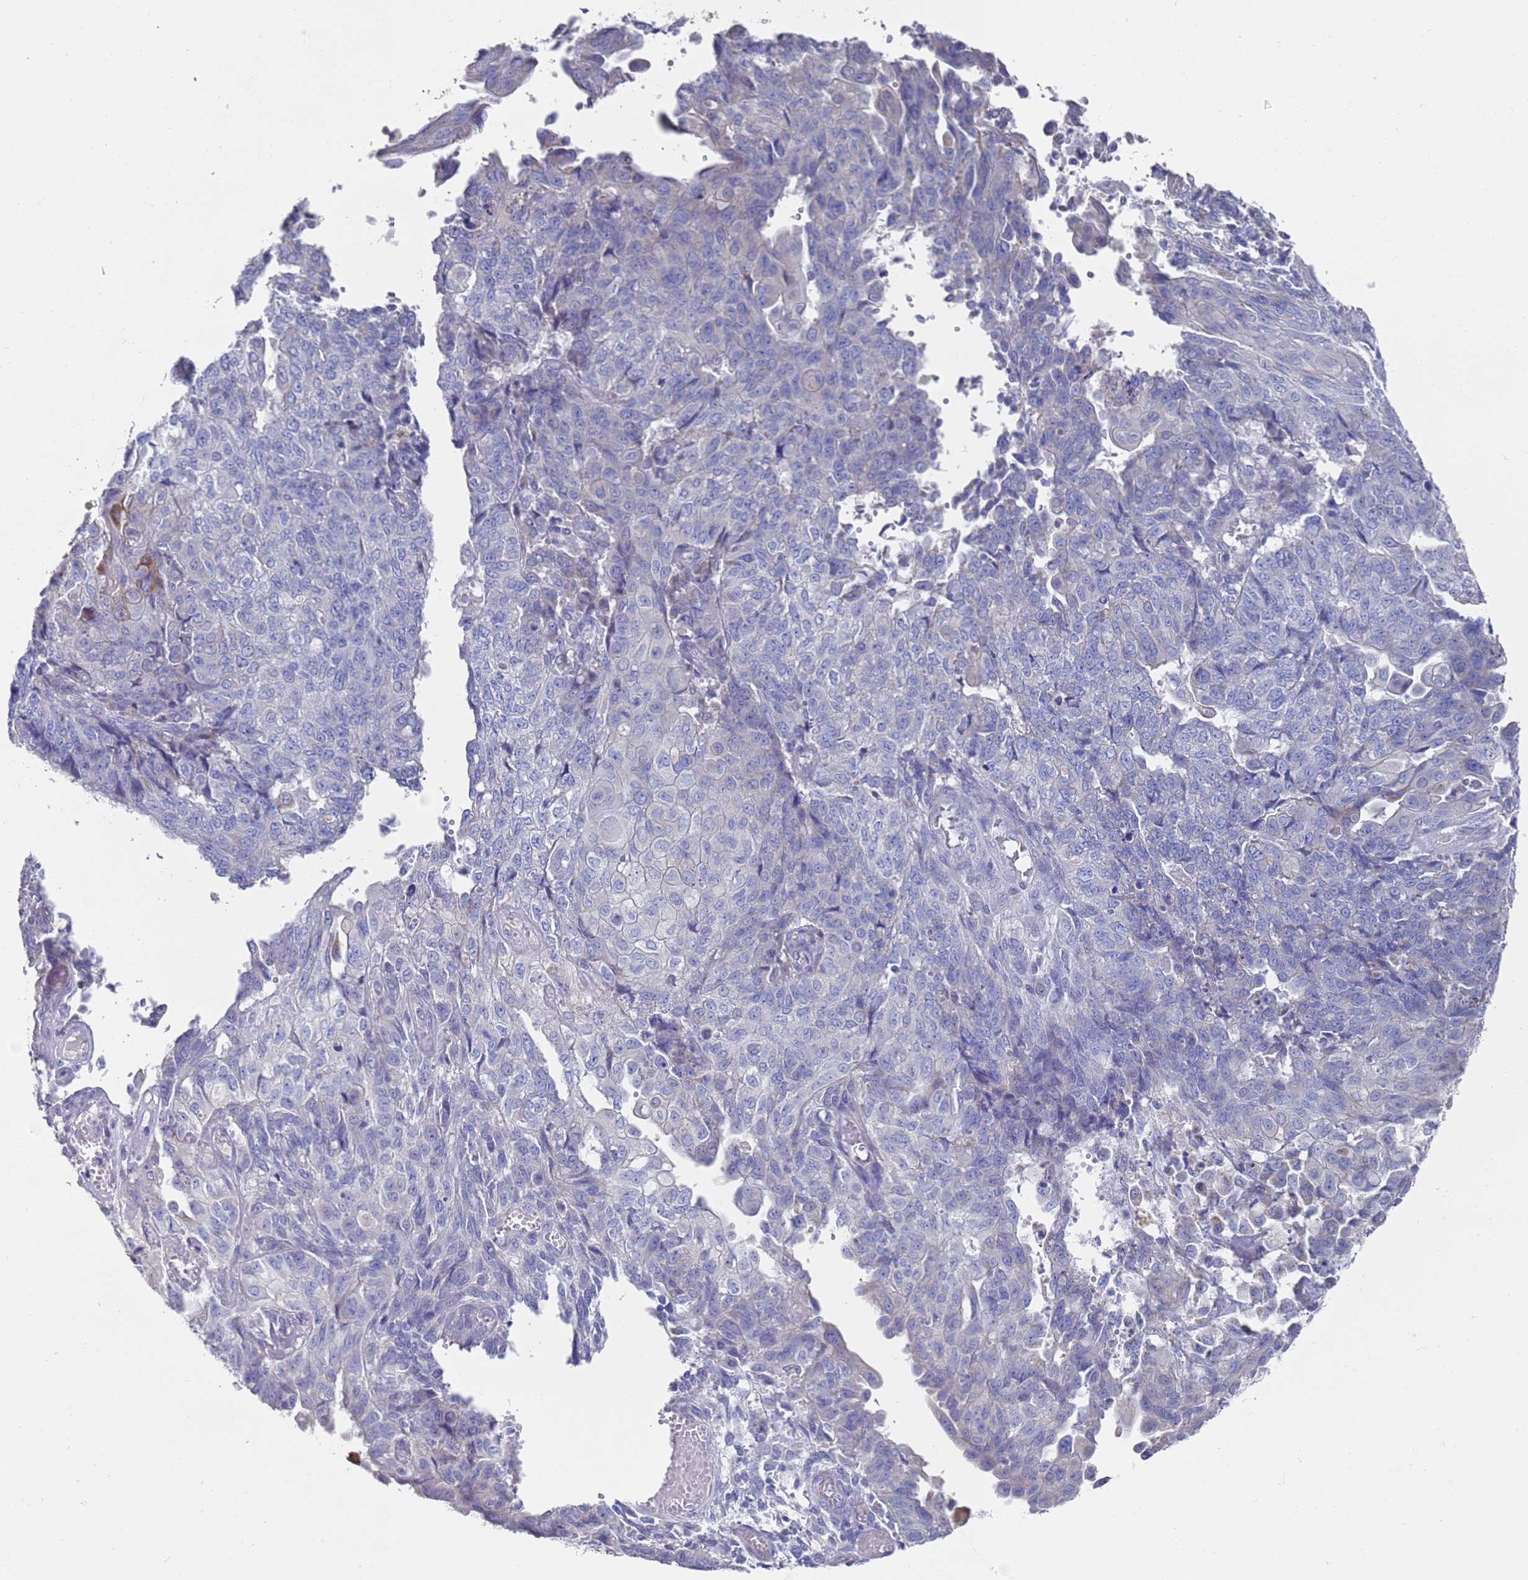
{"staining": {"intensity": "negative", "quantity": "none", "location": "none"}, "tissue": "endometrial cancer", "cell_type": "Tumor cells", "image_type": "cancer", "snomed": [{"axis": "morphology", "description": "Adenocarcinoma, NOS"}, {"axis": "topography", "description": "Endometrium"}], "caption": "An image of human endometrial cancer (adenocarcinoma) is negative for staining in tumor cells.", "gene": "SCAPER", "patient": {"sex": "female", "age": 32}}